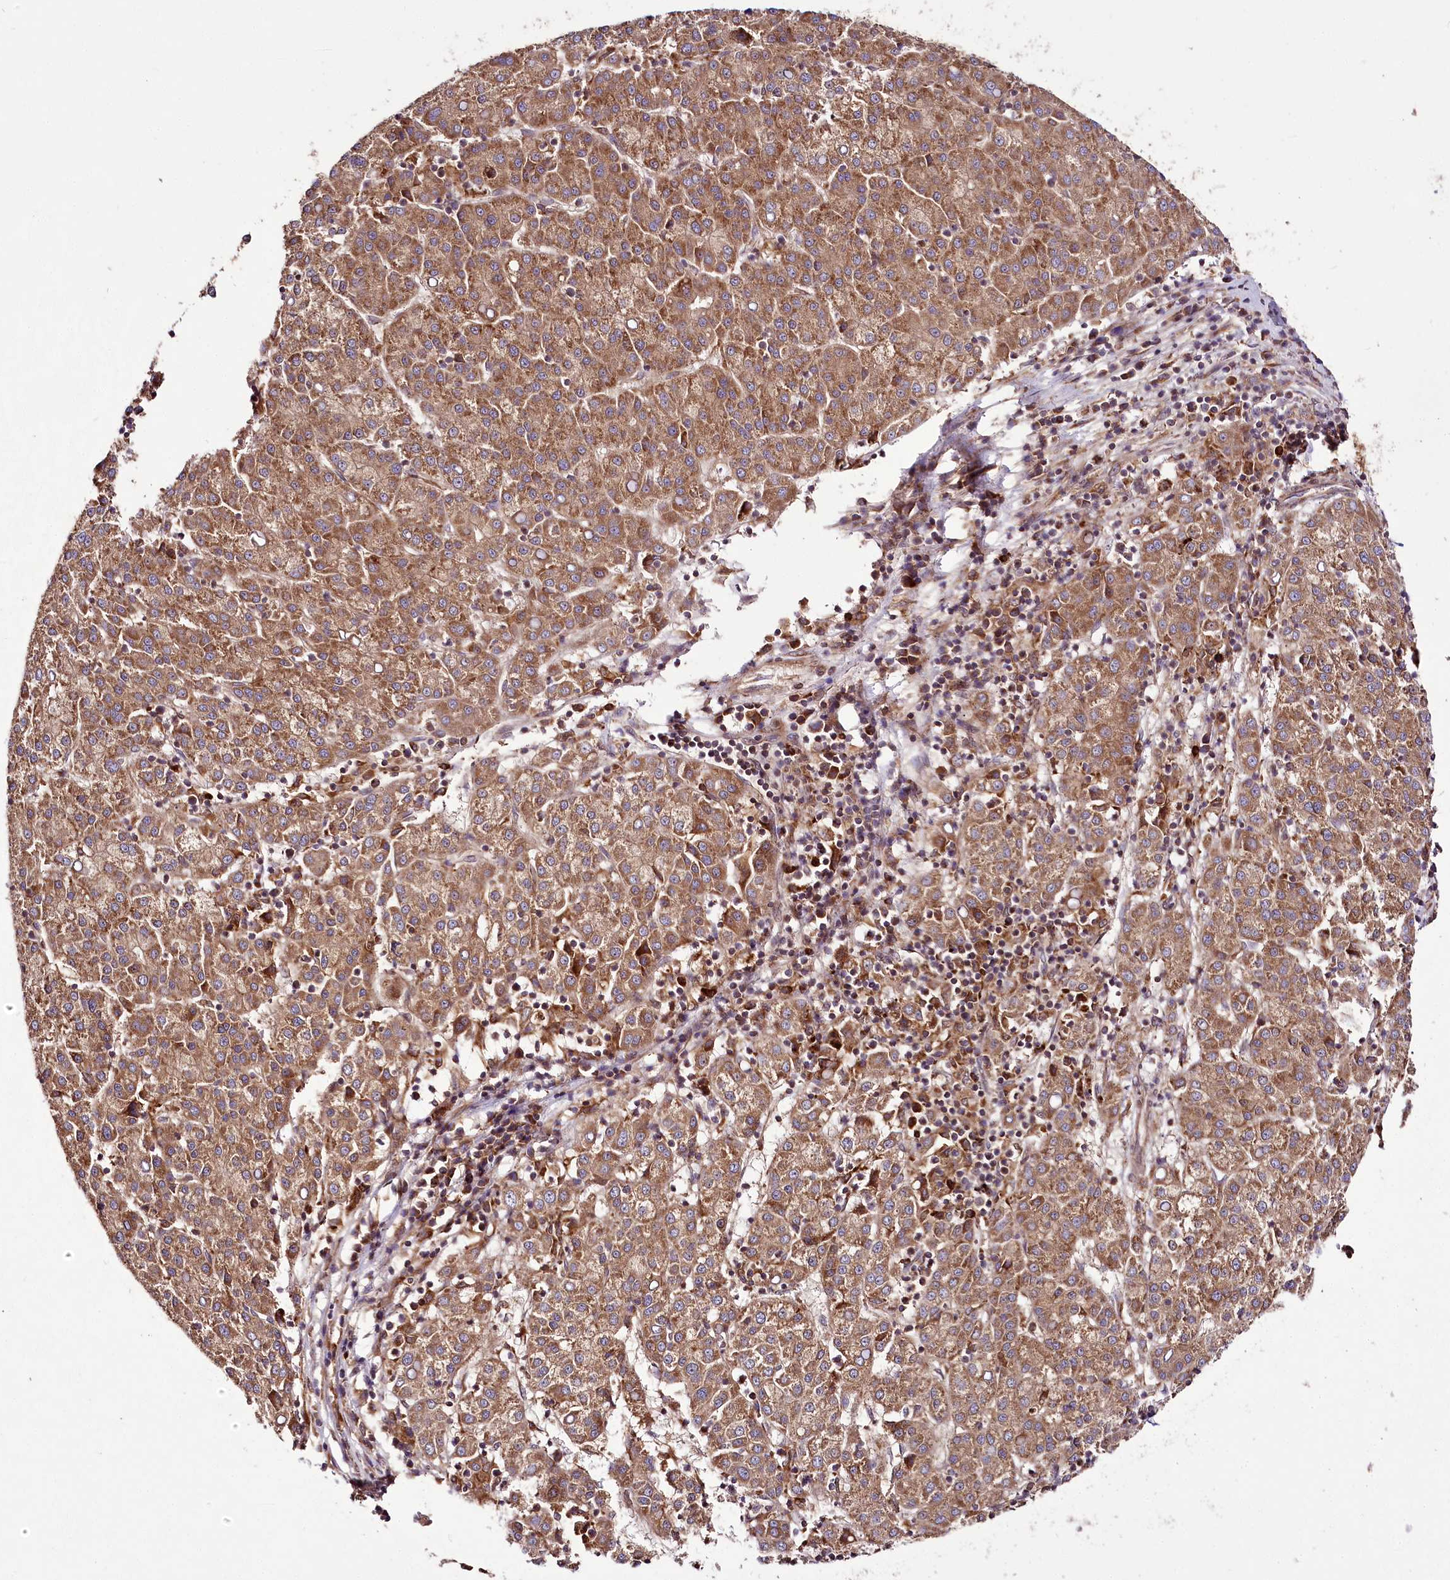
{"staining": {"intensity": "moderate", "quantity": ">75%", "location": "cytoplasmic/membranous"}, "tissue": "liver cancer", "cell_type": "Tumor cells", "image_type": "cancer", "snomed": [{"axis": "morphology", "description": "Carcinoma, Hepatocellular, NOS"}, {"axis": "topography", "description": "Liver"}], "caption": "Immunohistochemistry (IHC) (DAB (3,3'-diaminobenzidine)) staining of hepatocellular carcinoma (liver) shows moderate cytoplasmic/membranous protein positivity in approximately >75% of tumor cells.", "gene": "RAB7A", "patient": {"sex": "female", "age": 58}}